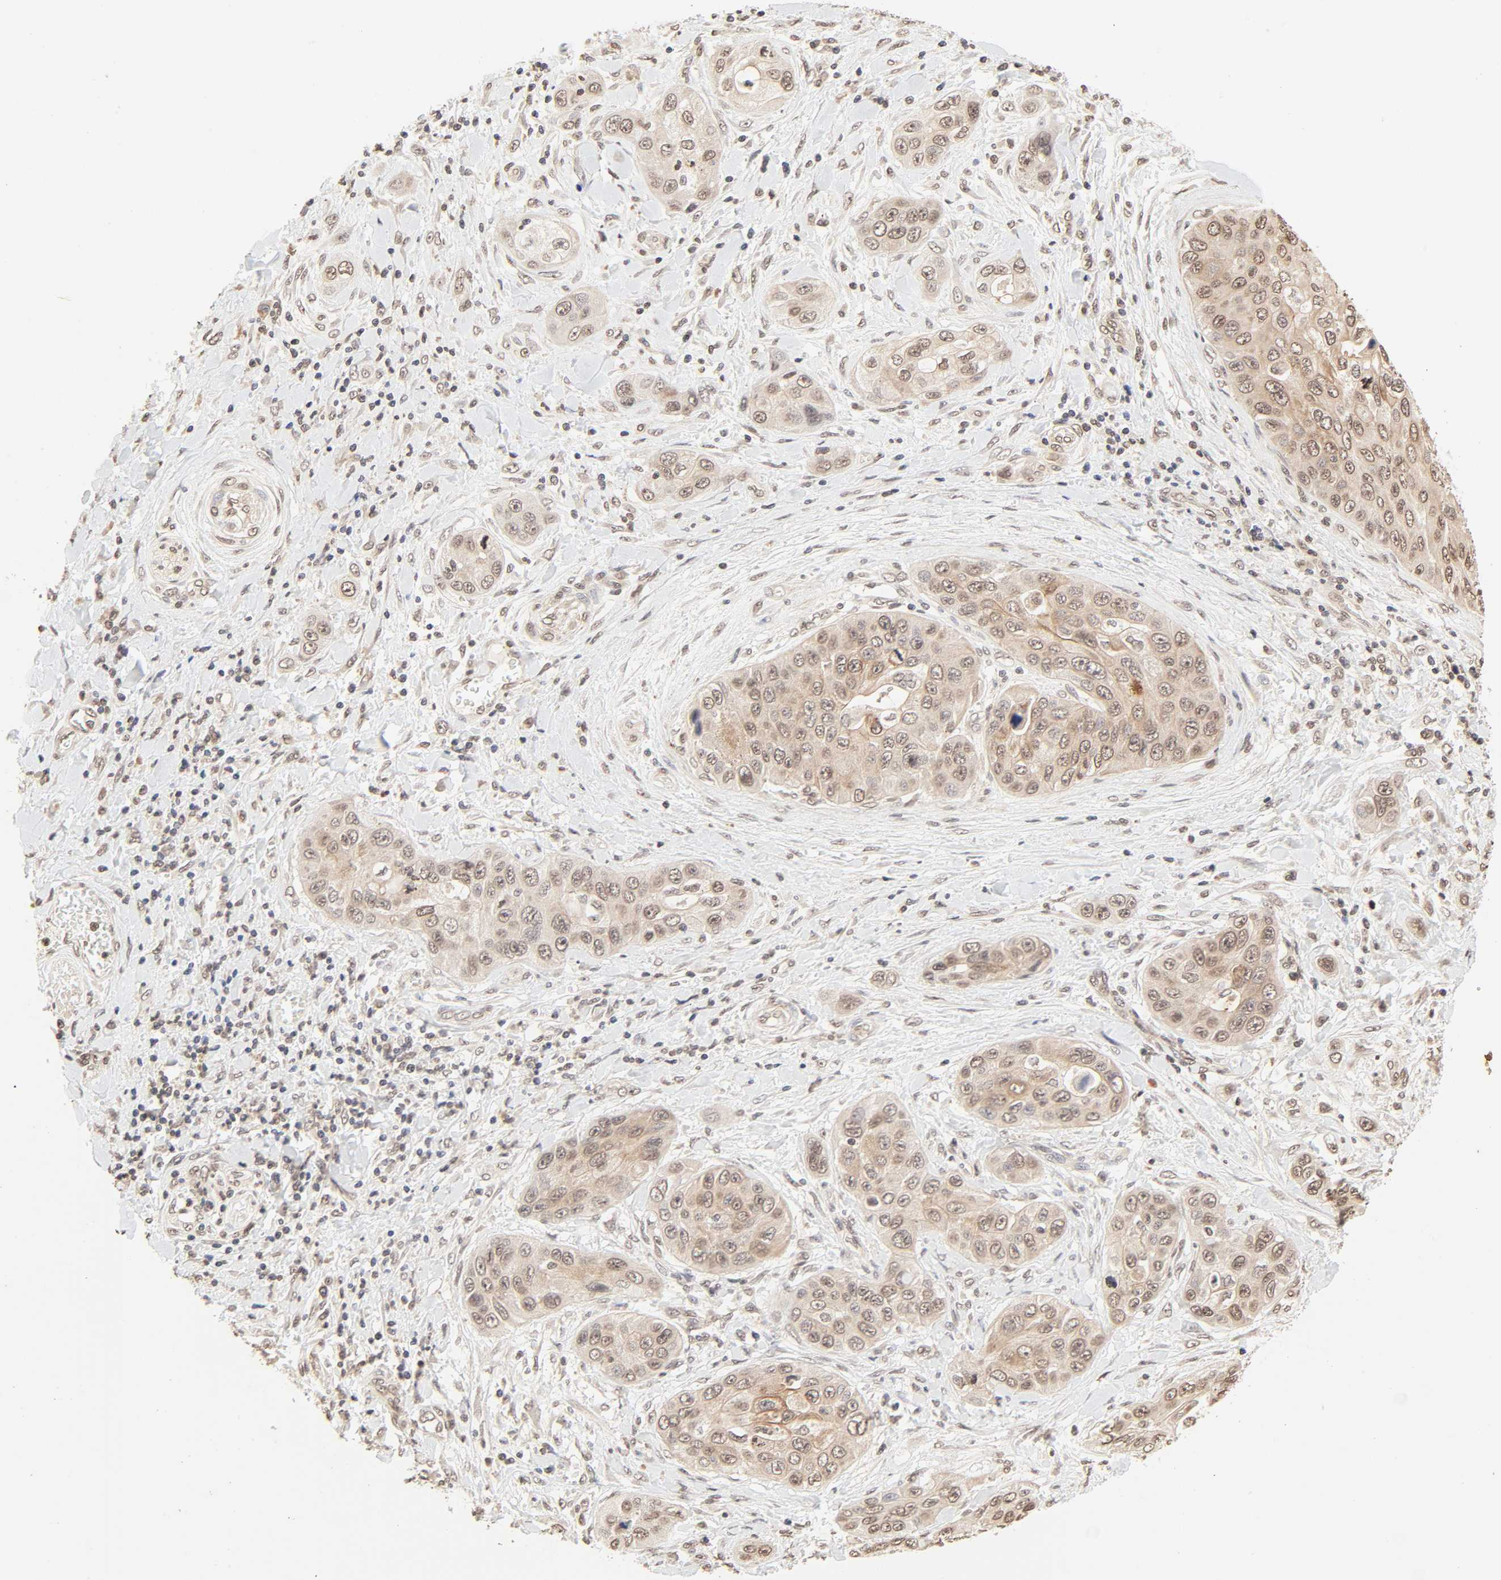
{"staining": {"intensity": "moderate", "quantity": ">75%", "location": "cytoplasmic/membranous,nuclear"}, "tissue": "pancreatic cancer", "cell_type": "Tumor cells", "image_type": "cancer", "snomed": [{"axis": "morphology", "description": "Adenocarcinoma, NOS"}, {"axis": "topography", "description": "Pancreas"}], "caption": "Protein expression analysis of pancreatic adenocarcinoma displays moderate cytoplasmic/membranous and nuclear positivity in about >75% of tumor cells.", "gene": "TBL1X", "patient": {"sex": "female", "age": 70}}